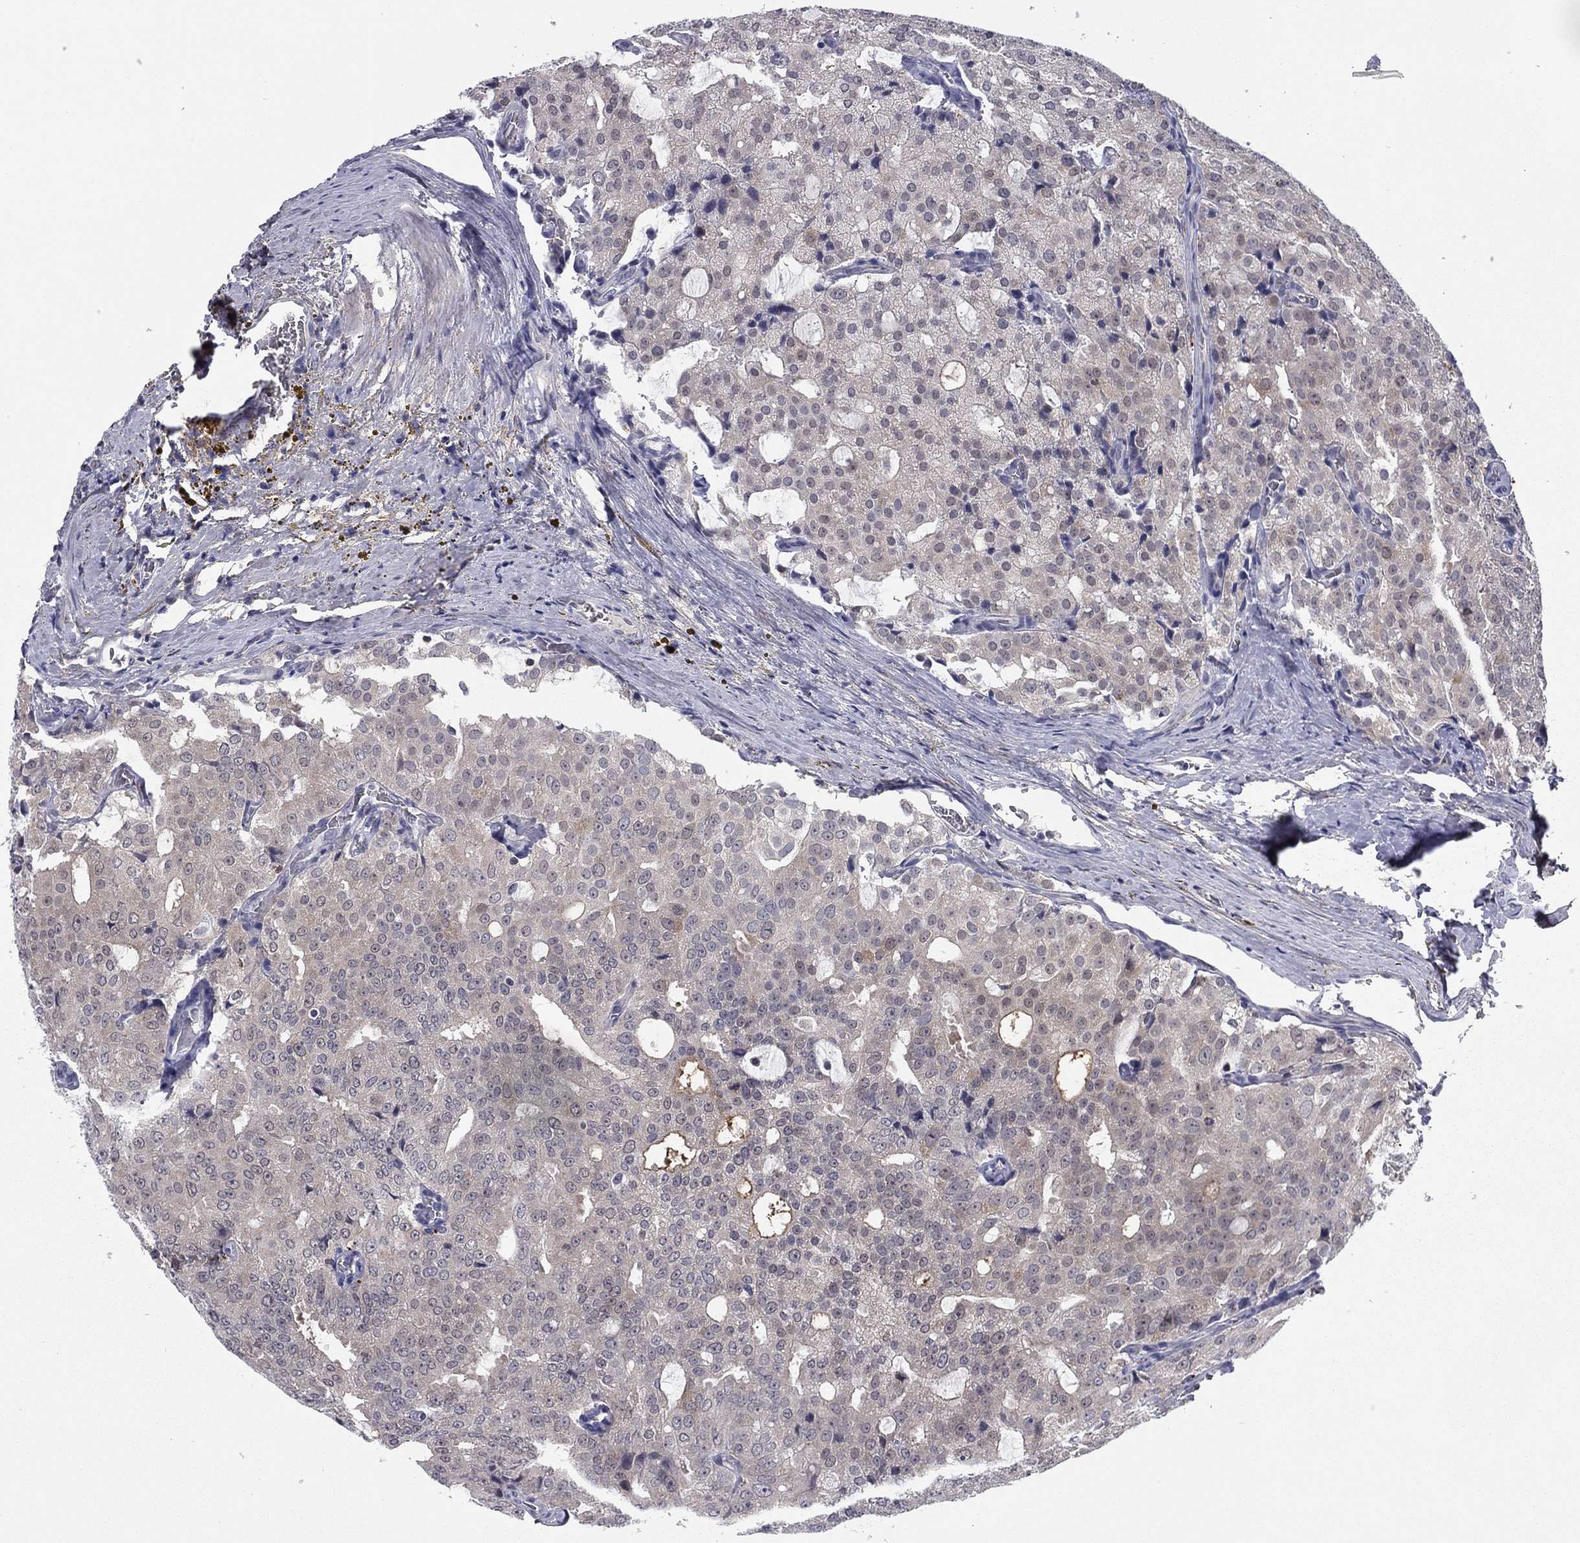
{"staining": {"intensity": "negative", "quantity": "none", "location": "none"}, "tissue": "prostate cancer", "cell_type": "Tumor cells", "image_type": "cancer", "snomed": [{"axis": "morphology", "description": "Adenocarcinoma, NOS"}, {"axis": "topography", "description": "Prostate and seminal vesicle, NOS"}, {"axis": "topography", "description": "Prostate"}], "caption": "Tumor cells show no significant protein expression in prostate adenocarcinoma.", "gene": "REXO5", "patient": {"sex": "male", "age": 67}}